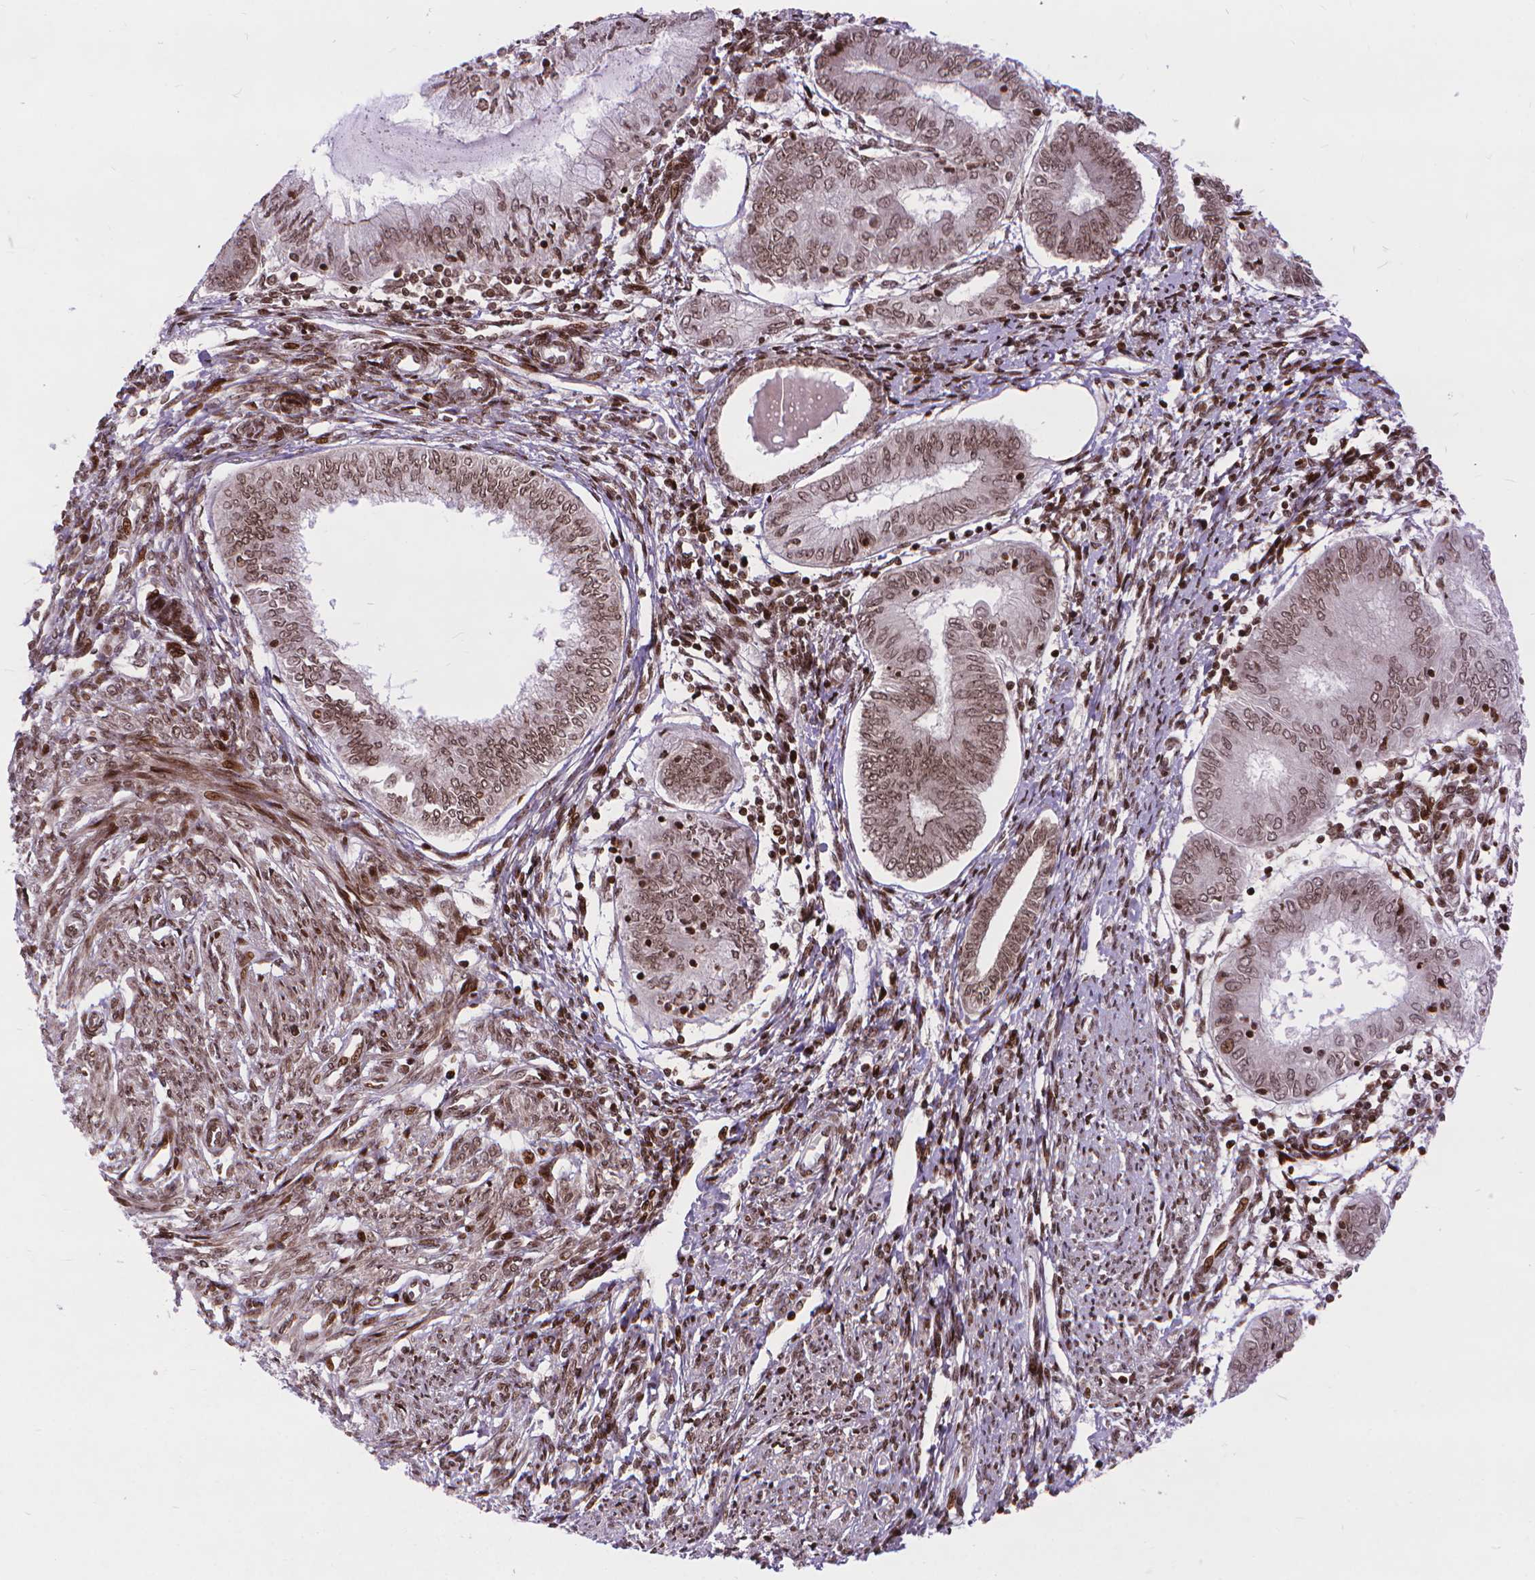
{"staining": {"intensity": "weak", "quantity": ">75%", "location": "nuclear"}, "tissue": "endometrial cancer", "cell_type": "Tumor cells", "image_type": "cancer", "snomed": [{"axis": "morphology", "description": "Adenocarcinoma, NOS"}, {"axis": "topography", "description": "Endometrium"}], "caption": "High-power microscopy captured an IHC photomicrograph of adenocarcinoma (endometrial), revealing weak nuclear expression in approximately >75% of tumor cells.", "gene": "AMER1", "patient": {"sex": "female", "age": 68}}